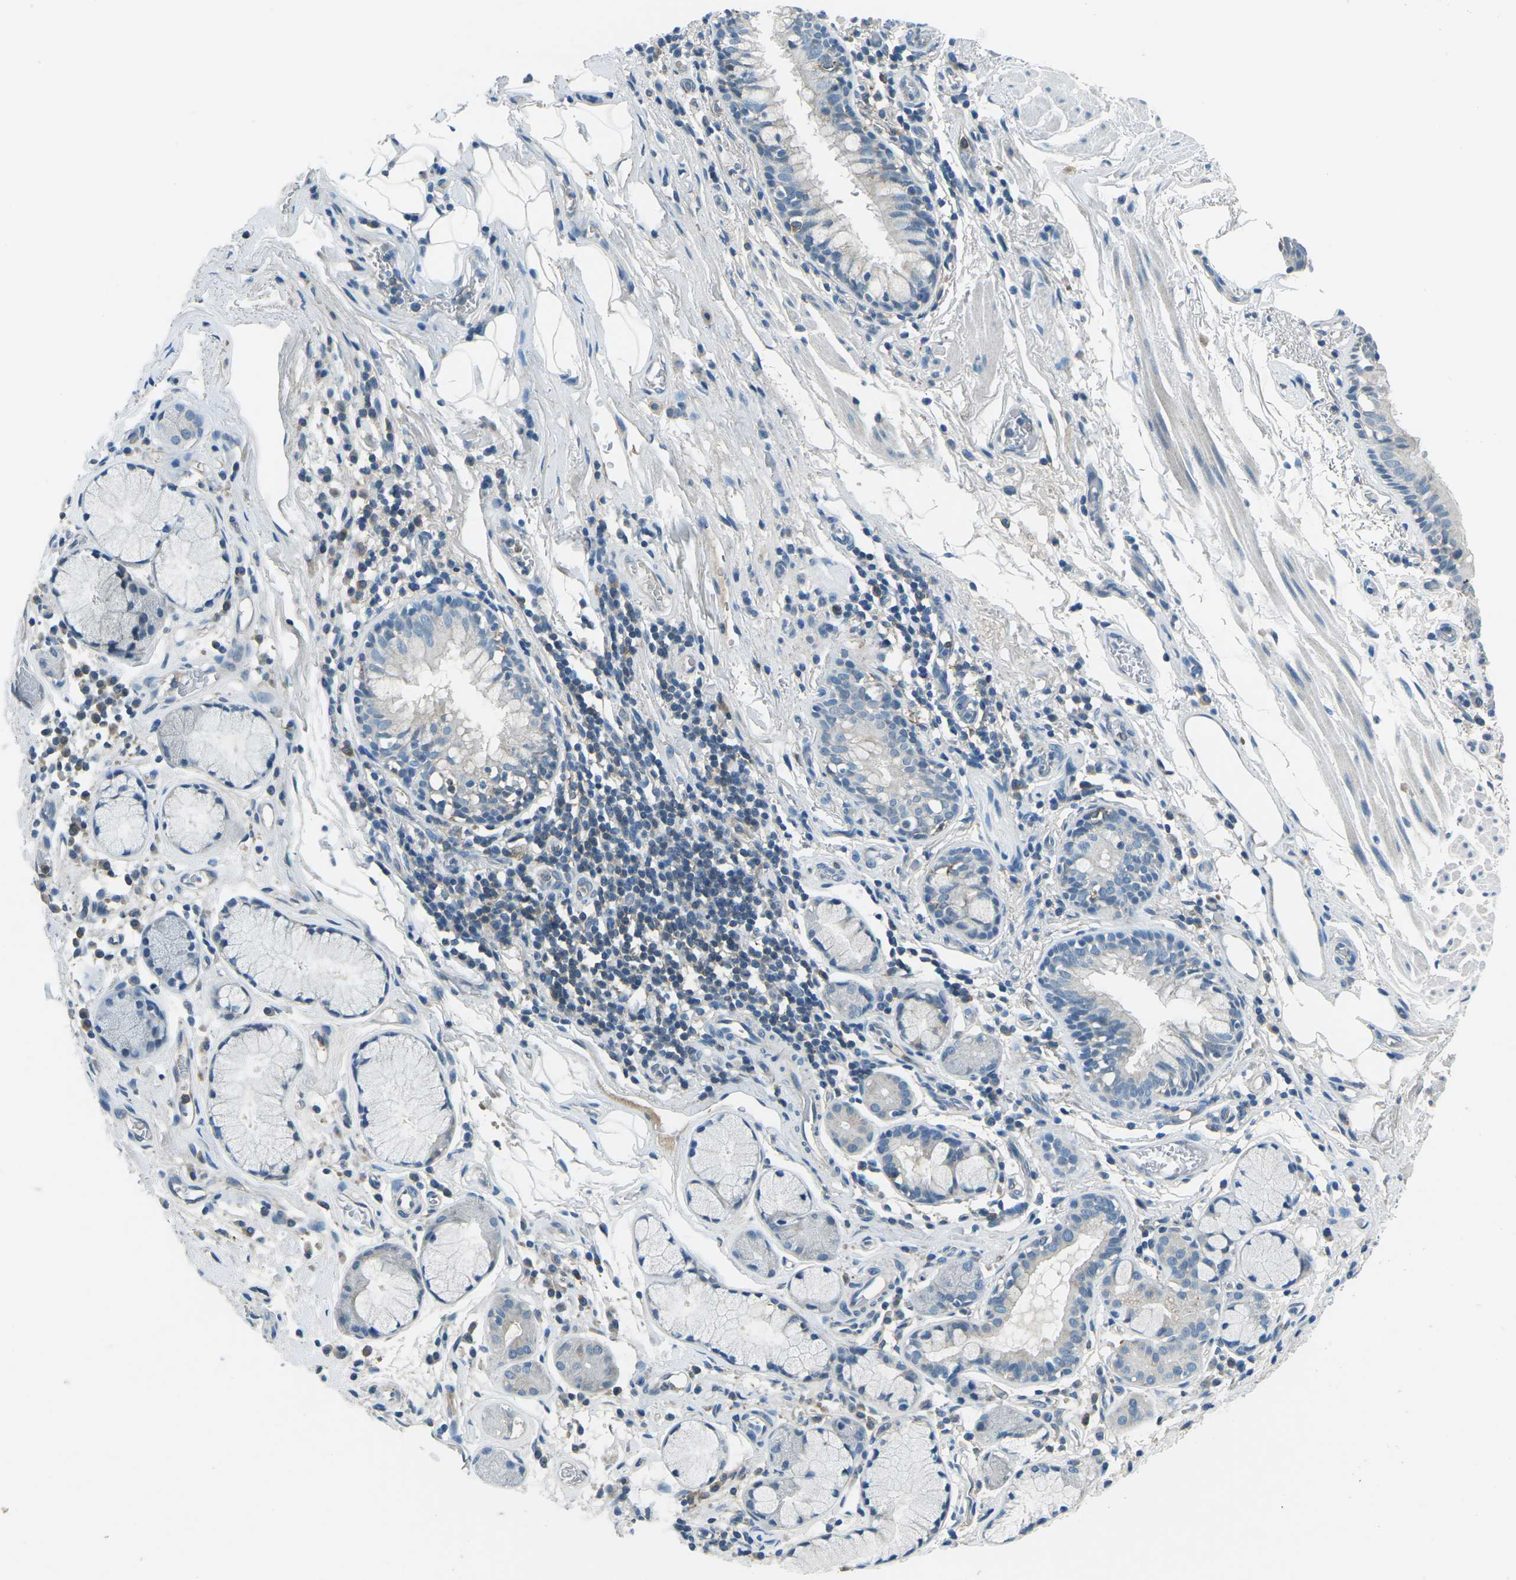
{"staining": {"intensity": "negative", "quantity": "none", "location": "none"}, "tissue": "bronchus", "cell_type": "Respiratory epithelial cells", "image_type": "normal", "snomed": [{"axis": "morphology", "description": "Normal tissue, NOS"}, {"axis": "morphology", "description": "Inflammation, NOS"}, {"axis": "topography", "description": "Cartilage tissue"}, {"axis": "topography", "description": "Bronchus"}], "caption": "High magnification brightfield microscopy of benign bronchus stained with DAB (brown) and counterstained with hematoxylin (blue): respiratory epithelial cells show no significant expression. (Brightfield microscopy of DAB immunohistochemistry at high magnification).", "gene": "CD1D", "patient": {"sex": "male", "age": 77}}